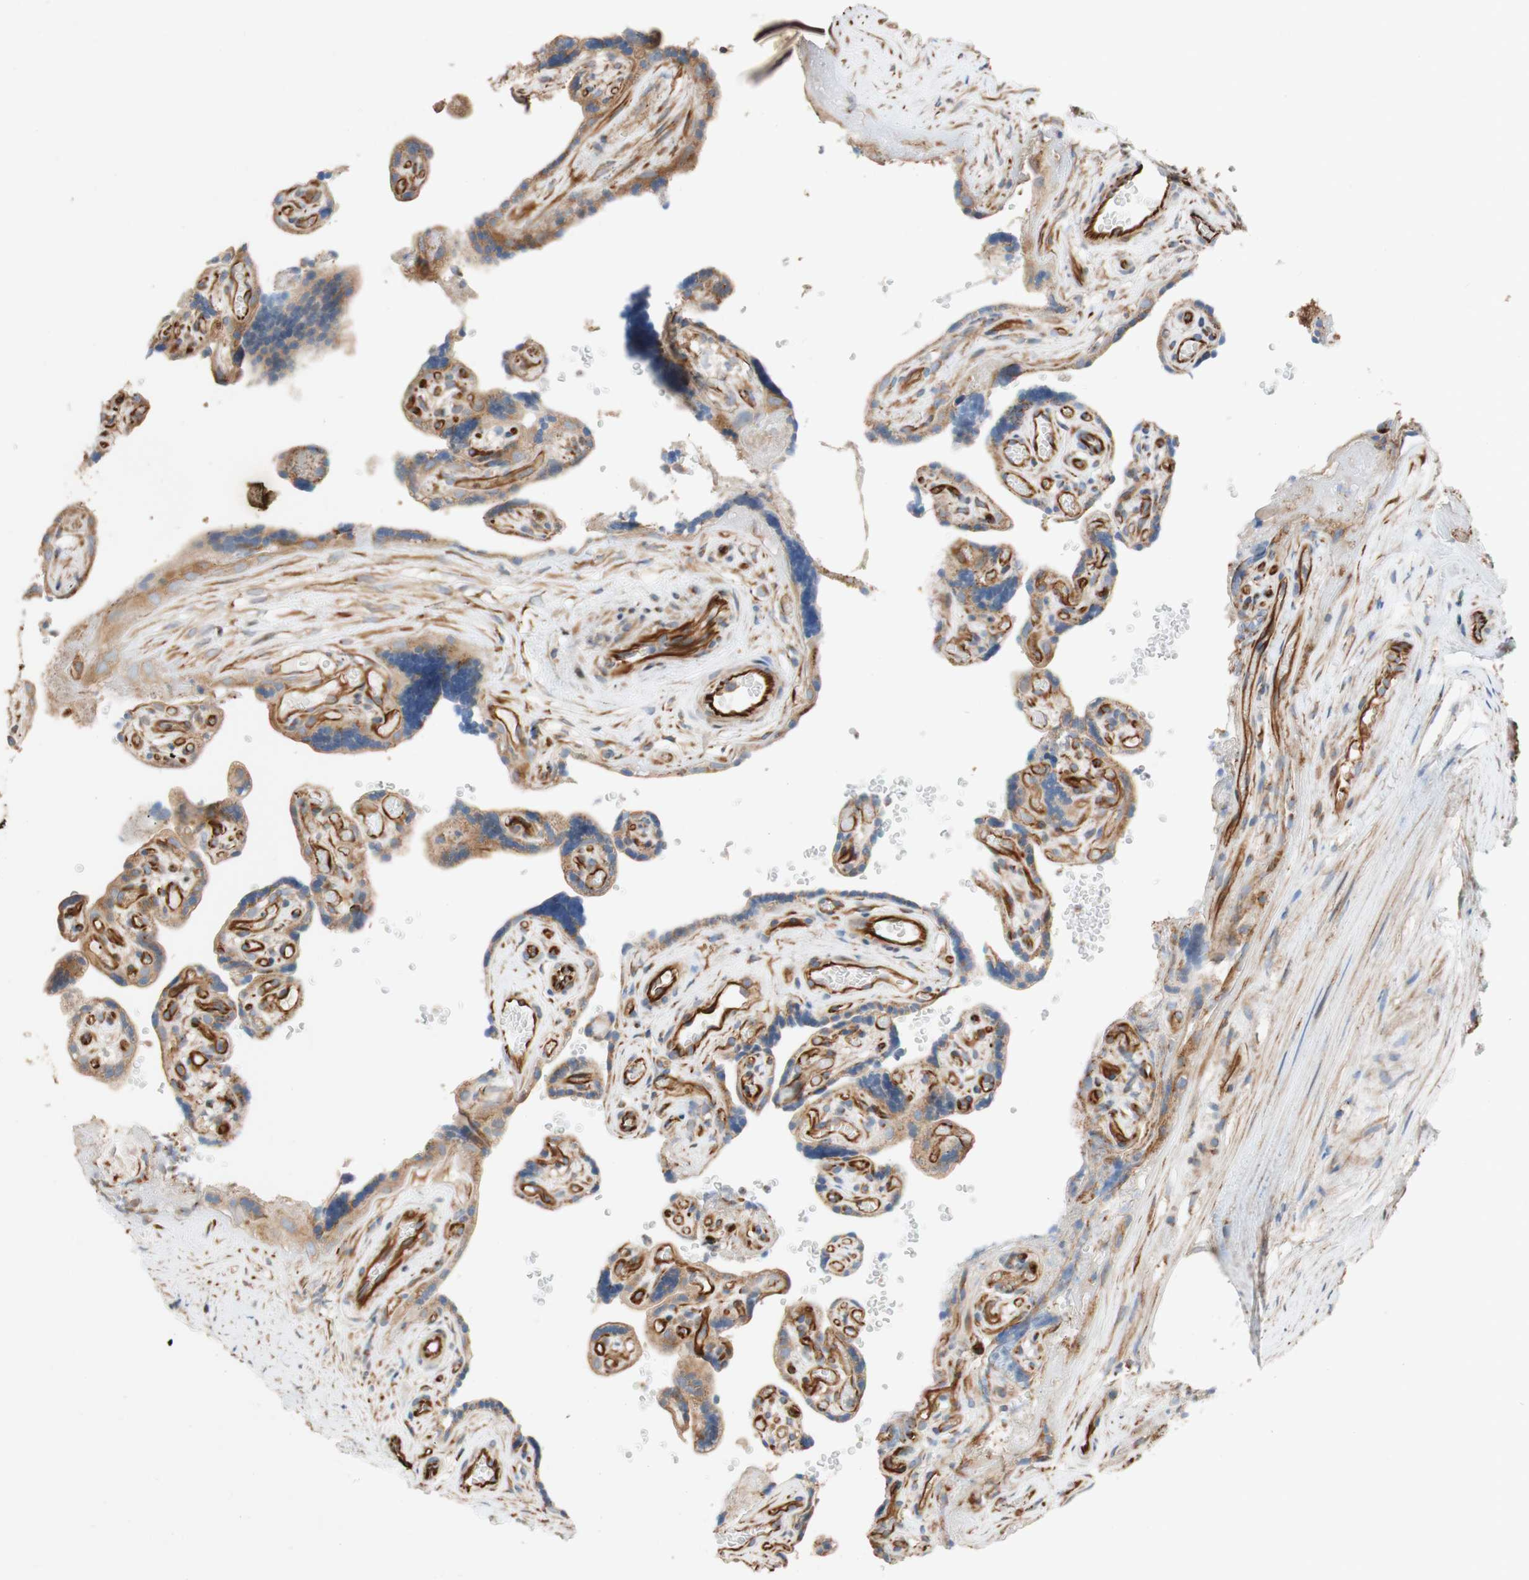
{"staining": {"intensity": "moderate", "quantity": ">75%", "location": "cytoplasmic/membranous"}, "tissue": "placenta", "cell_type": "Trophoblastic cells", "image_type": "normal", "snomed": [{"axis": "morphology", "description": "Normal tissue, NOS"}, {"axis": "topography", "description": "Placenta"}], "caption": "Immunohistochemical staining of benign placenta demonstrates medium levels of moderate cytoplasmic/membranous expression in about >75% of trophoblastic cells. Immunohistochemistry stains the protein in brown and the nuclei are stained blue.", "gene": "C1orf43", "patient": {"sex": "female", "age": 30}}